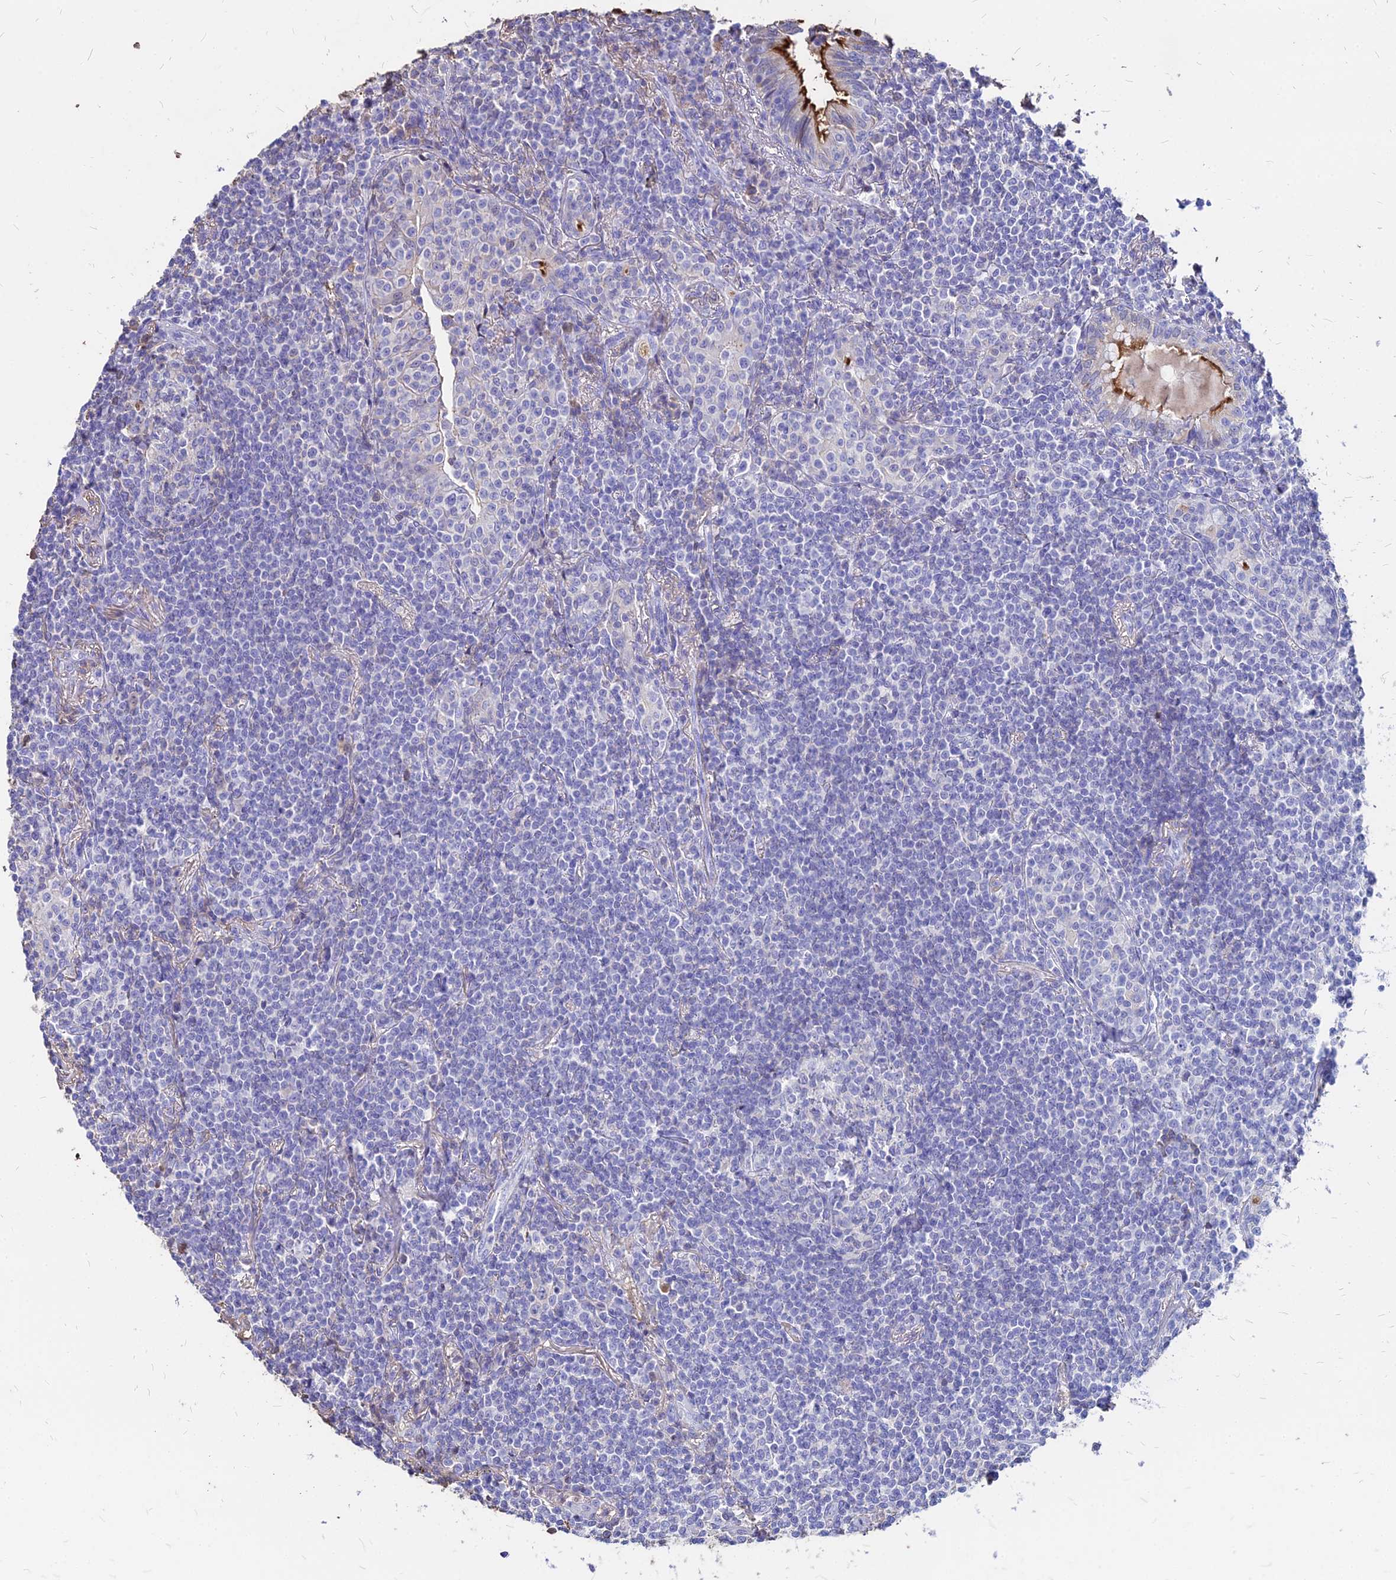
{"staining": {"intensity": "negative", "quantity": "none", "location": "none"}, "tissue": "lymphoma", "cell_type": "Tumor cells", "image_type": "cancer", "snomed": [{"axis": "morphology", "description": "Malignant lymphoma, non-Hodgkin's type, Low grade"}, {"axis": "topography", "description": "Lung"}], "caption": "Immunohistochemical staining of human lymphoma shows no significant positivity in tumor cells.", "gene": "NME5", "patient": {"sex": "female", "age": 71}}